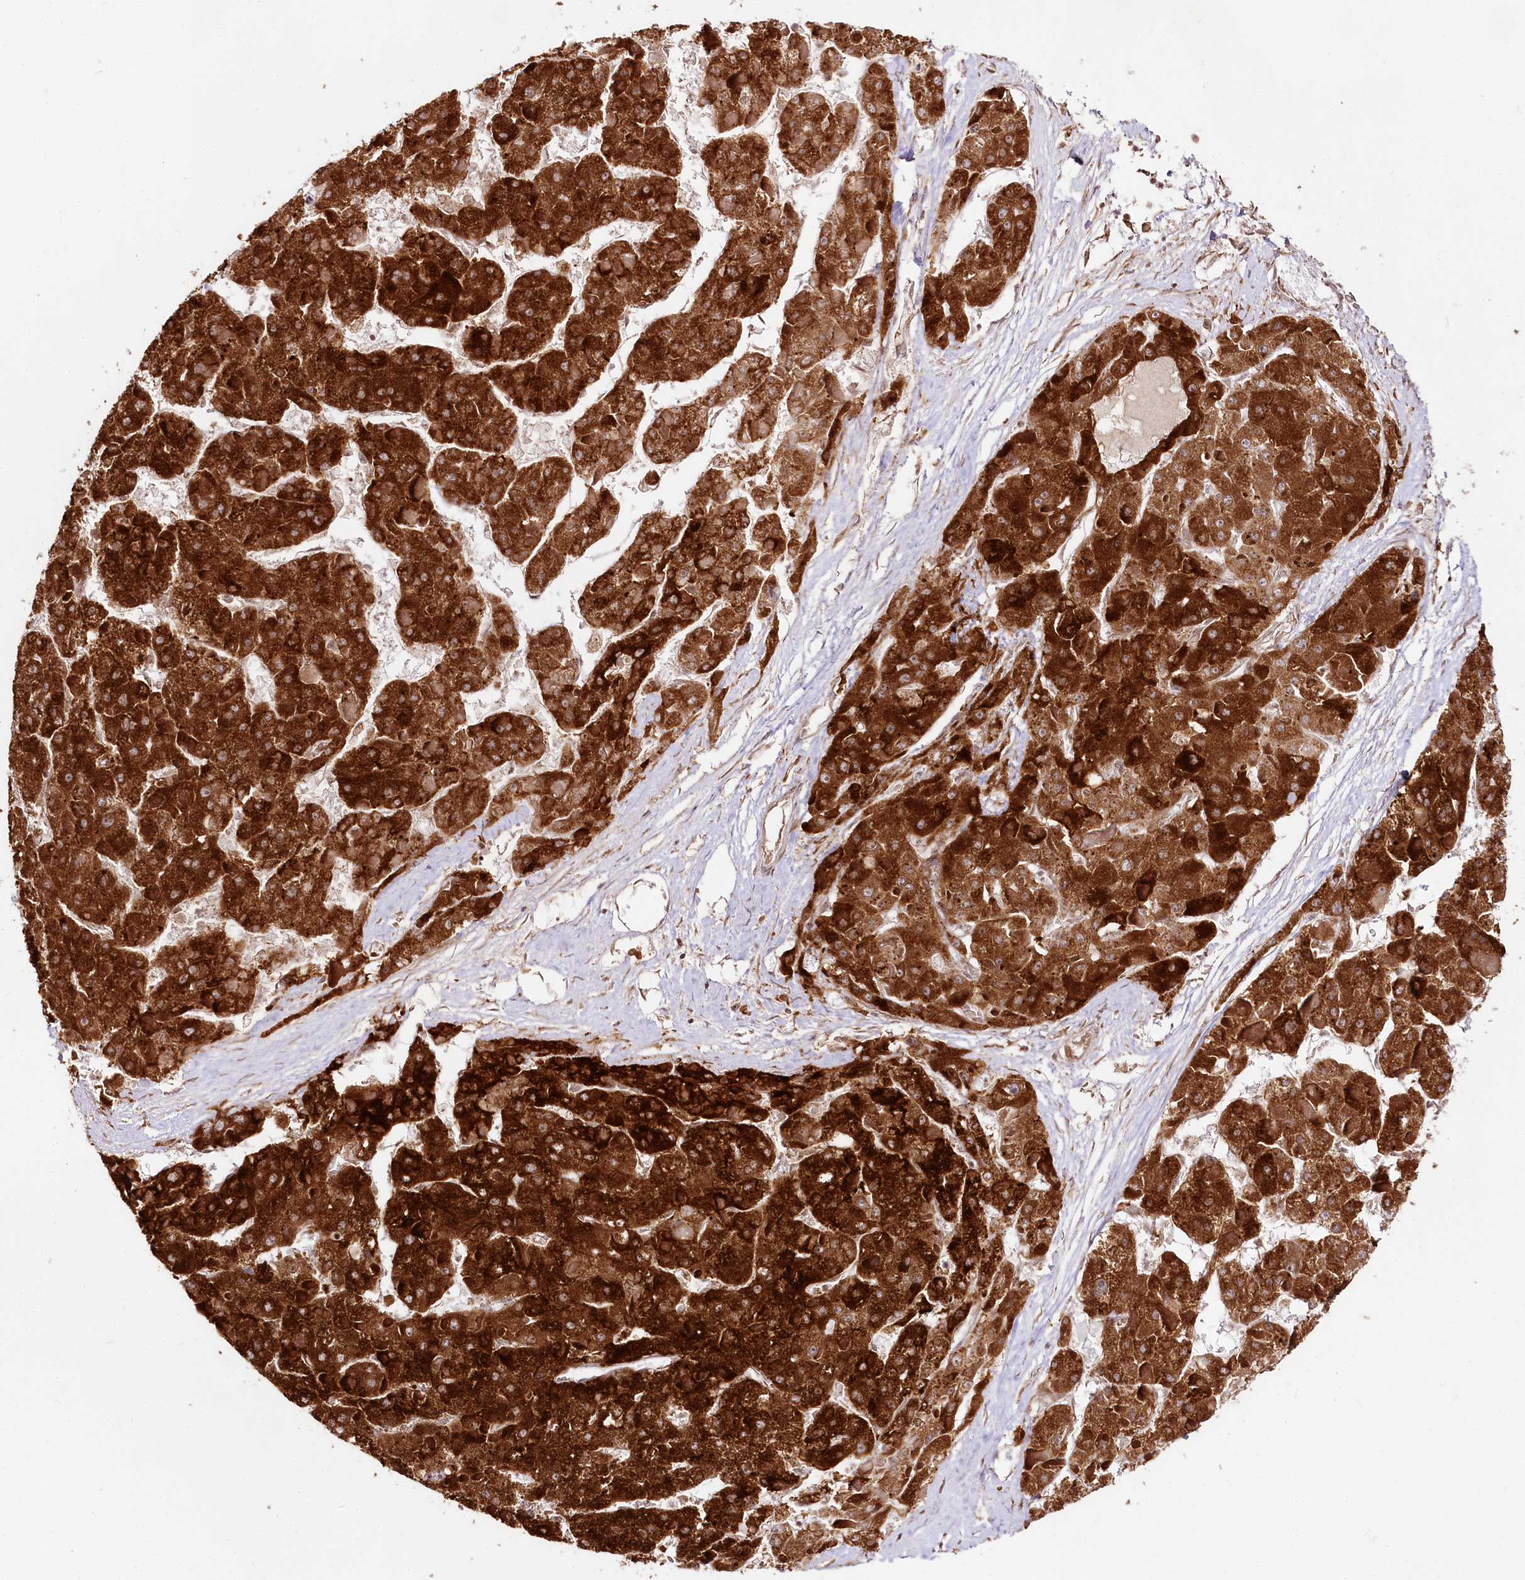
{"staining": {"intensity": "strong", "quantity": ">75%", "location": "cytoplasmic/membranous"}, "tissue": "liver cancer", "cell_type": "Tumor cells", "image_type": "cancer", "snomed": [{"axis": "morphology", "description": "Carcinoma, Hepatocellular, NOS"}, {"axis": "topography", "description": "Liver"}], "caption": "Liver hepatocellular carcinoma stained for a protein reveals strong cytoplasmic/membranous positivity in tumor cells. (IHC, brightfield microscopy, high magnification).", "gene": "ENSG00000144785", "patient": {"sex": "female", "age": 73}}